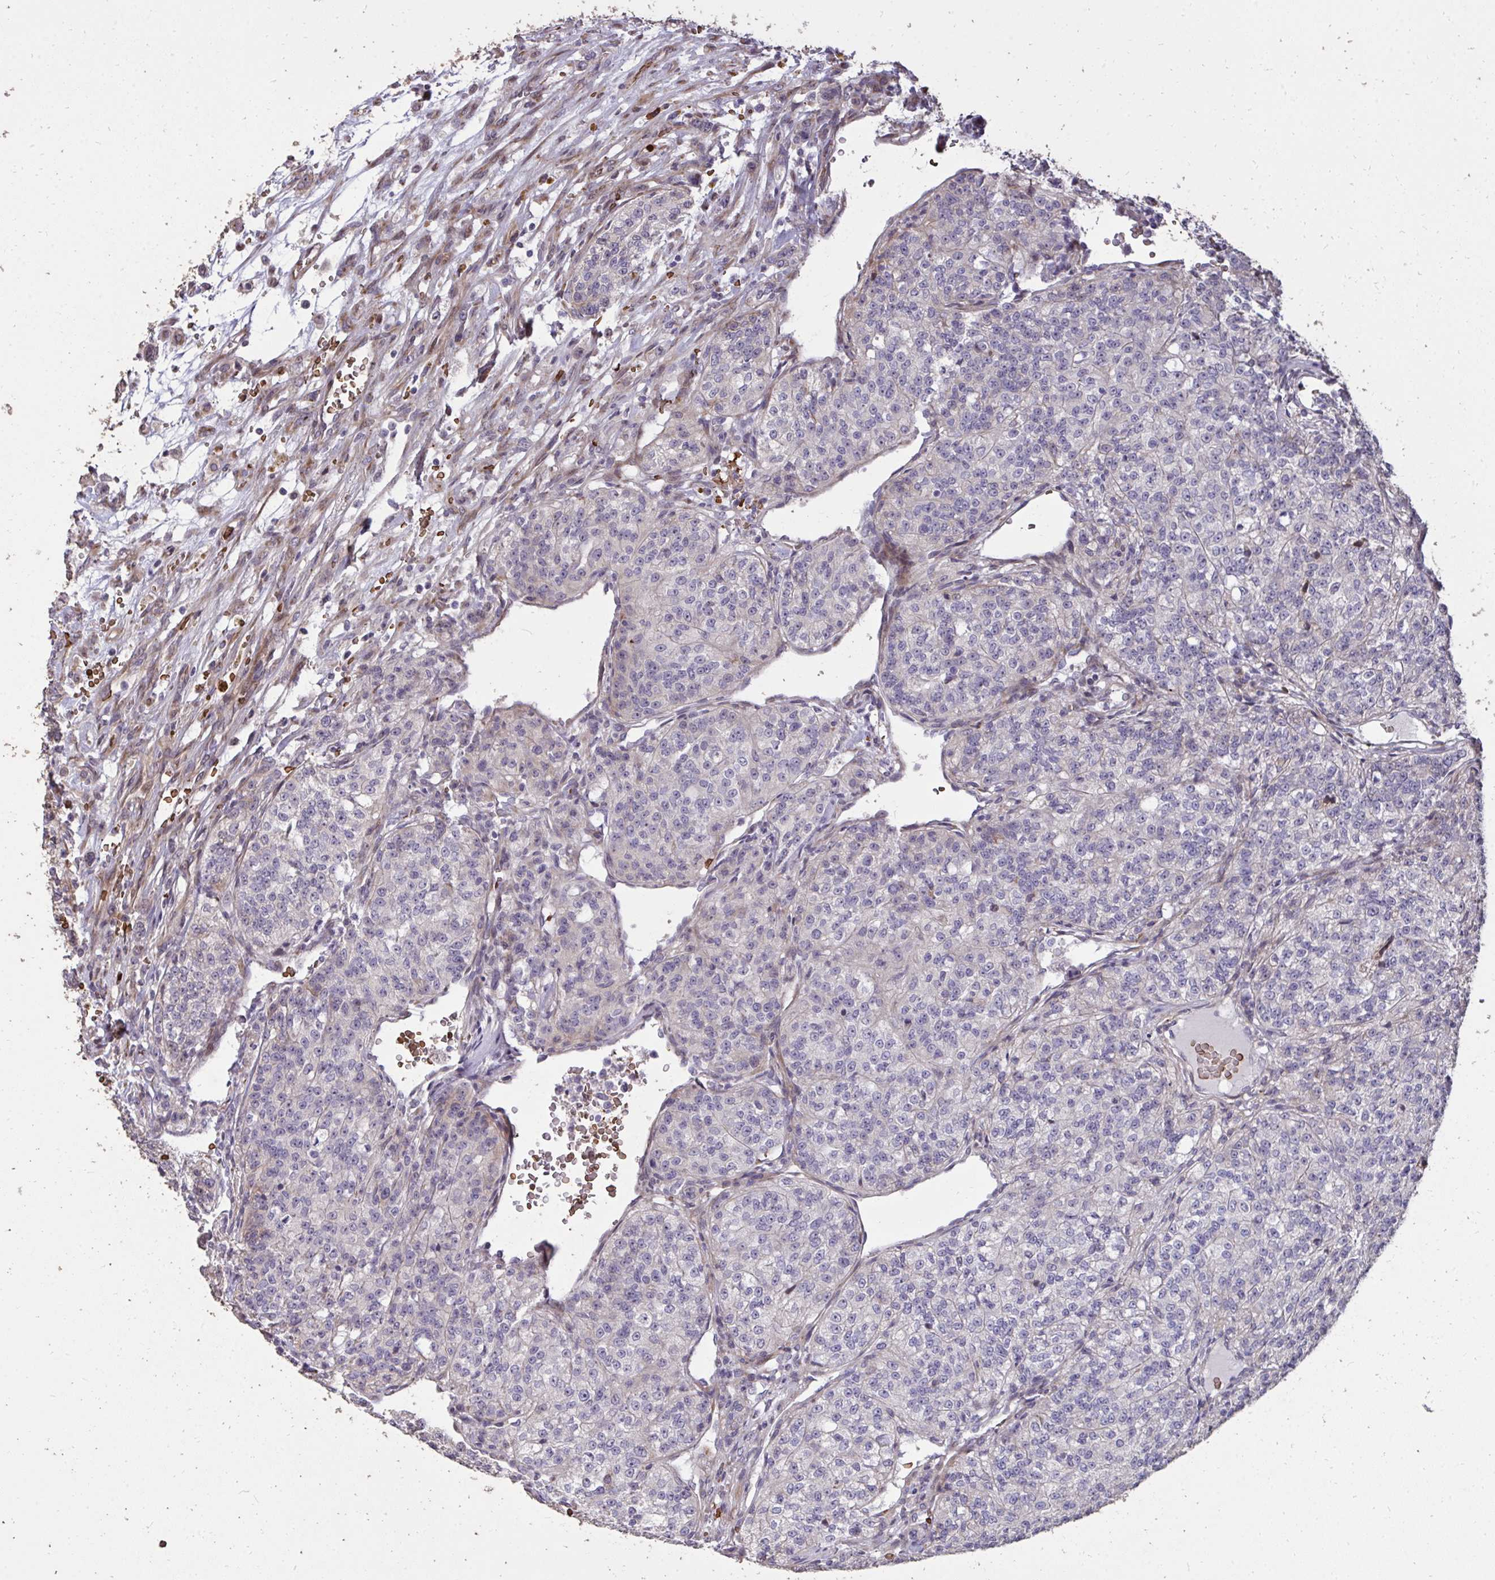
{"staining": {"intensity": "negative", "quantity": "none", "location": "none"}, "tissue": "renal cancer", "cell_type": "Tumor cells", "image_type": "cancer", "snomed": [{"axis": "morphology", "description": "Adenocarcinoma, NOS"}, {"axis": "topography", "description": "Kidney"}], "caption": "High power microscopy micrograph of an immunohistochemistry (IHC) histopathology image of renal cancer, revealing no significant staining in tumor cells.", "gene": "FIBCD1", "patient": {"sex": "female", "age": 63}}